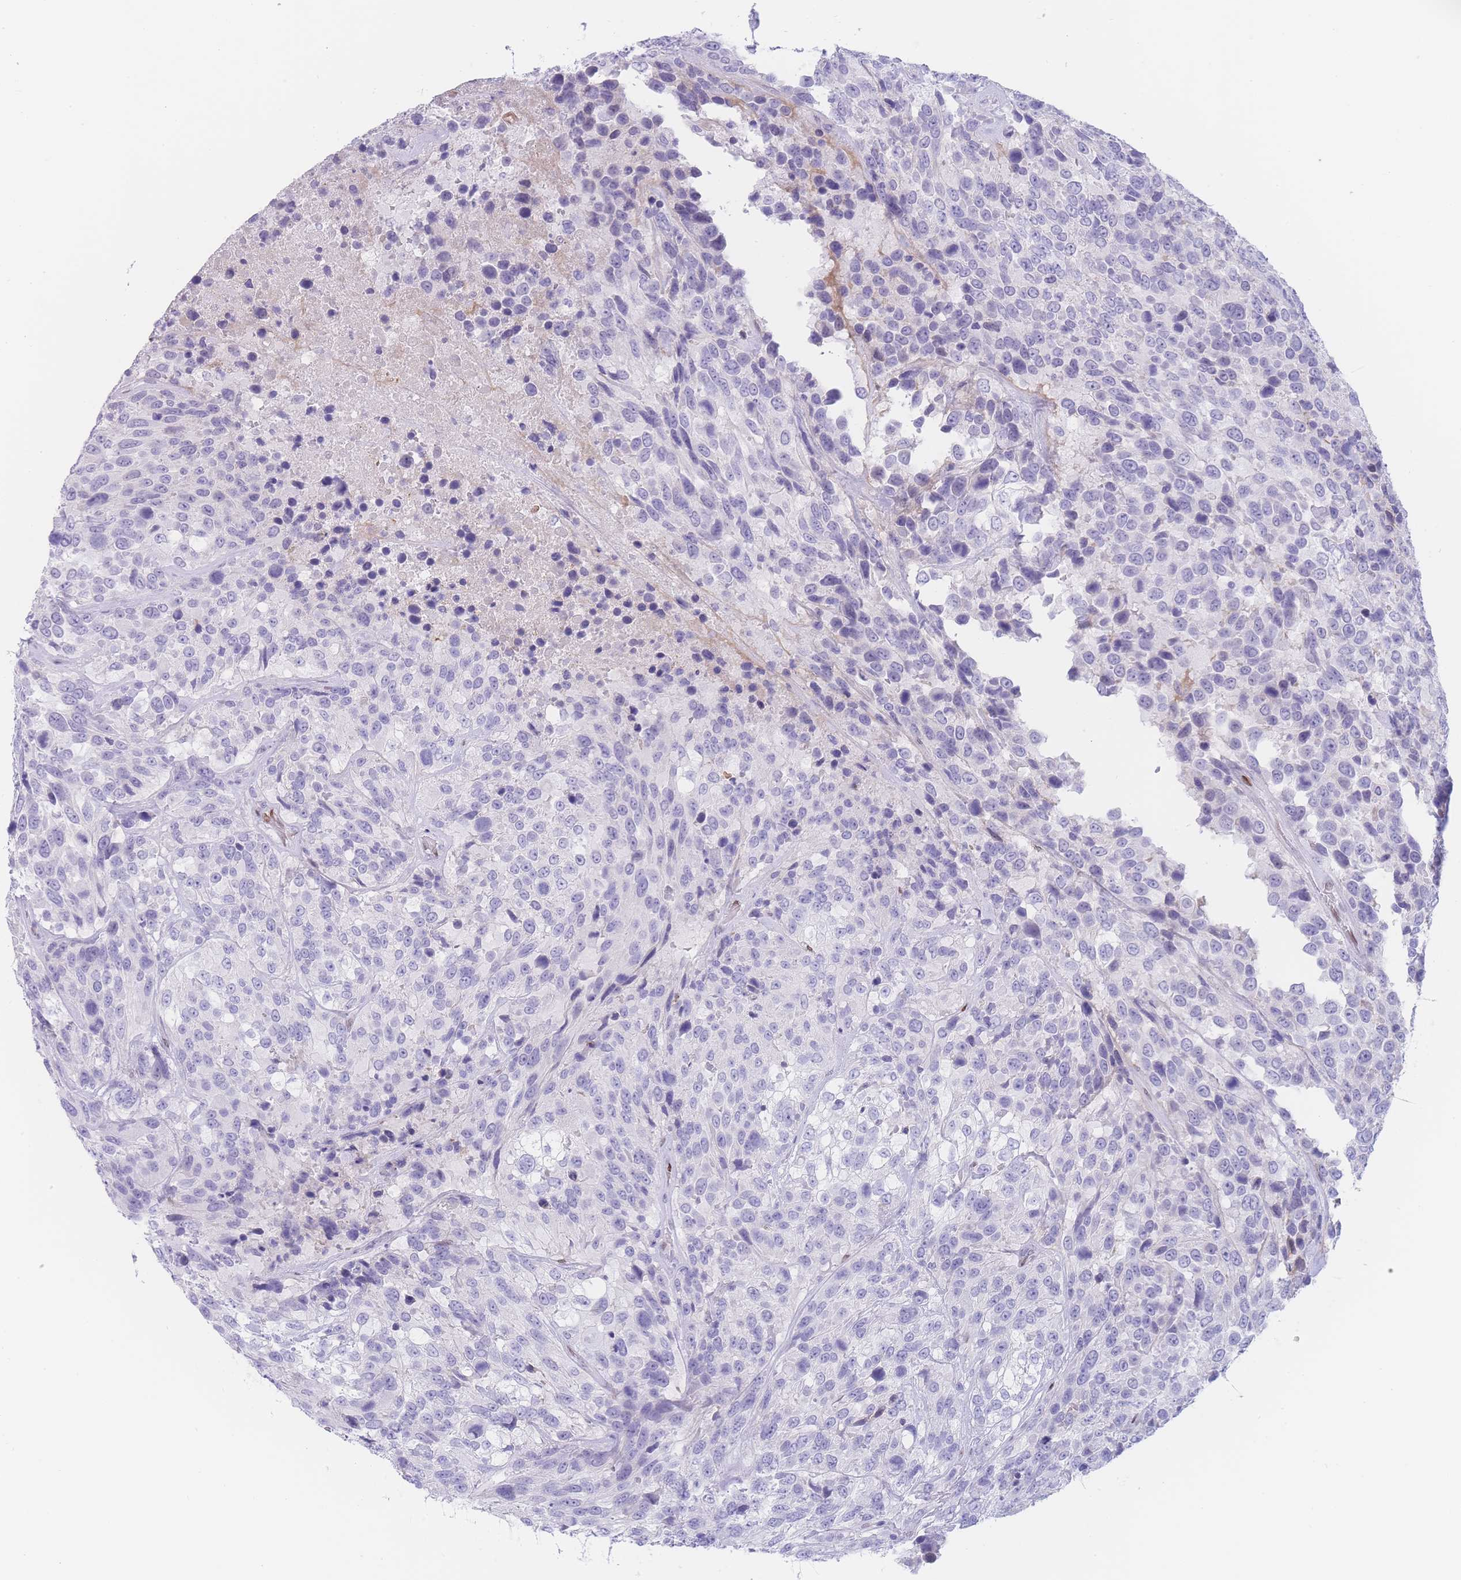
{"staining": {"intensity": "negative", "quantity": "none", "location": "none"}, "tissue": "urothelial cancer", "cell_type": "Tumor cells", "image_type": "cancer", "snomed": [{"axis": "morphology", "description": "Urothelial carcinoma, High grade"}, {"axis": "topography", "description": "Urinary bladder"}], "caption": "Immunohistochemistry histopathology image of neoplastic tissue: urothelial cancer stained with DAB (3,3'-diaminobenzidine) demonstrates no significant protein expression in tumor cells. (DAB (3,3'-diaminobenzidine) immunohistochemistry (IHC) with hematoxylin counter stain).", "gene": "PSMB5", "patient": {"sex": "male", "age": 56}}